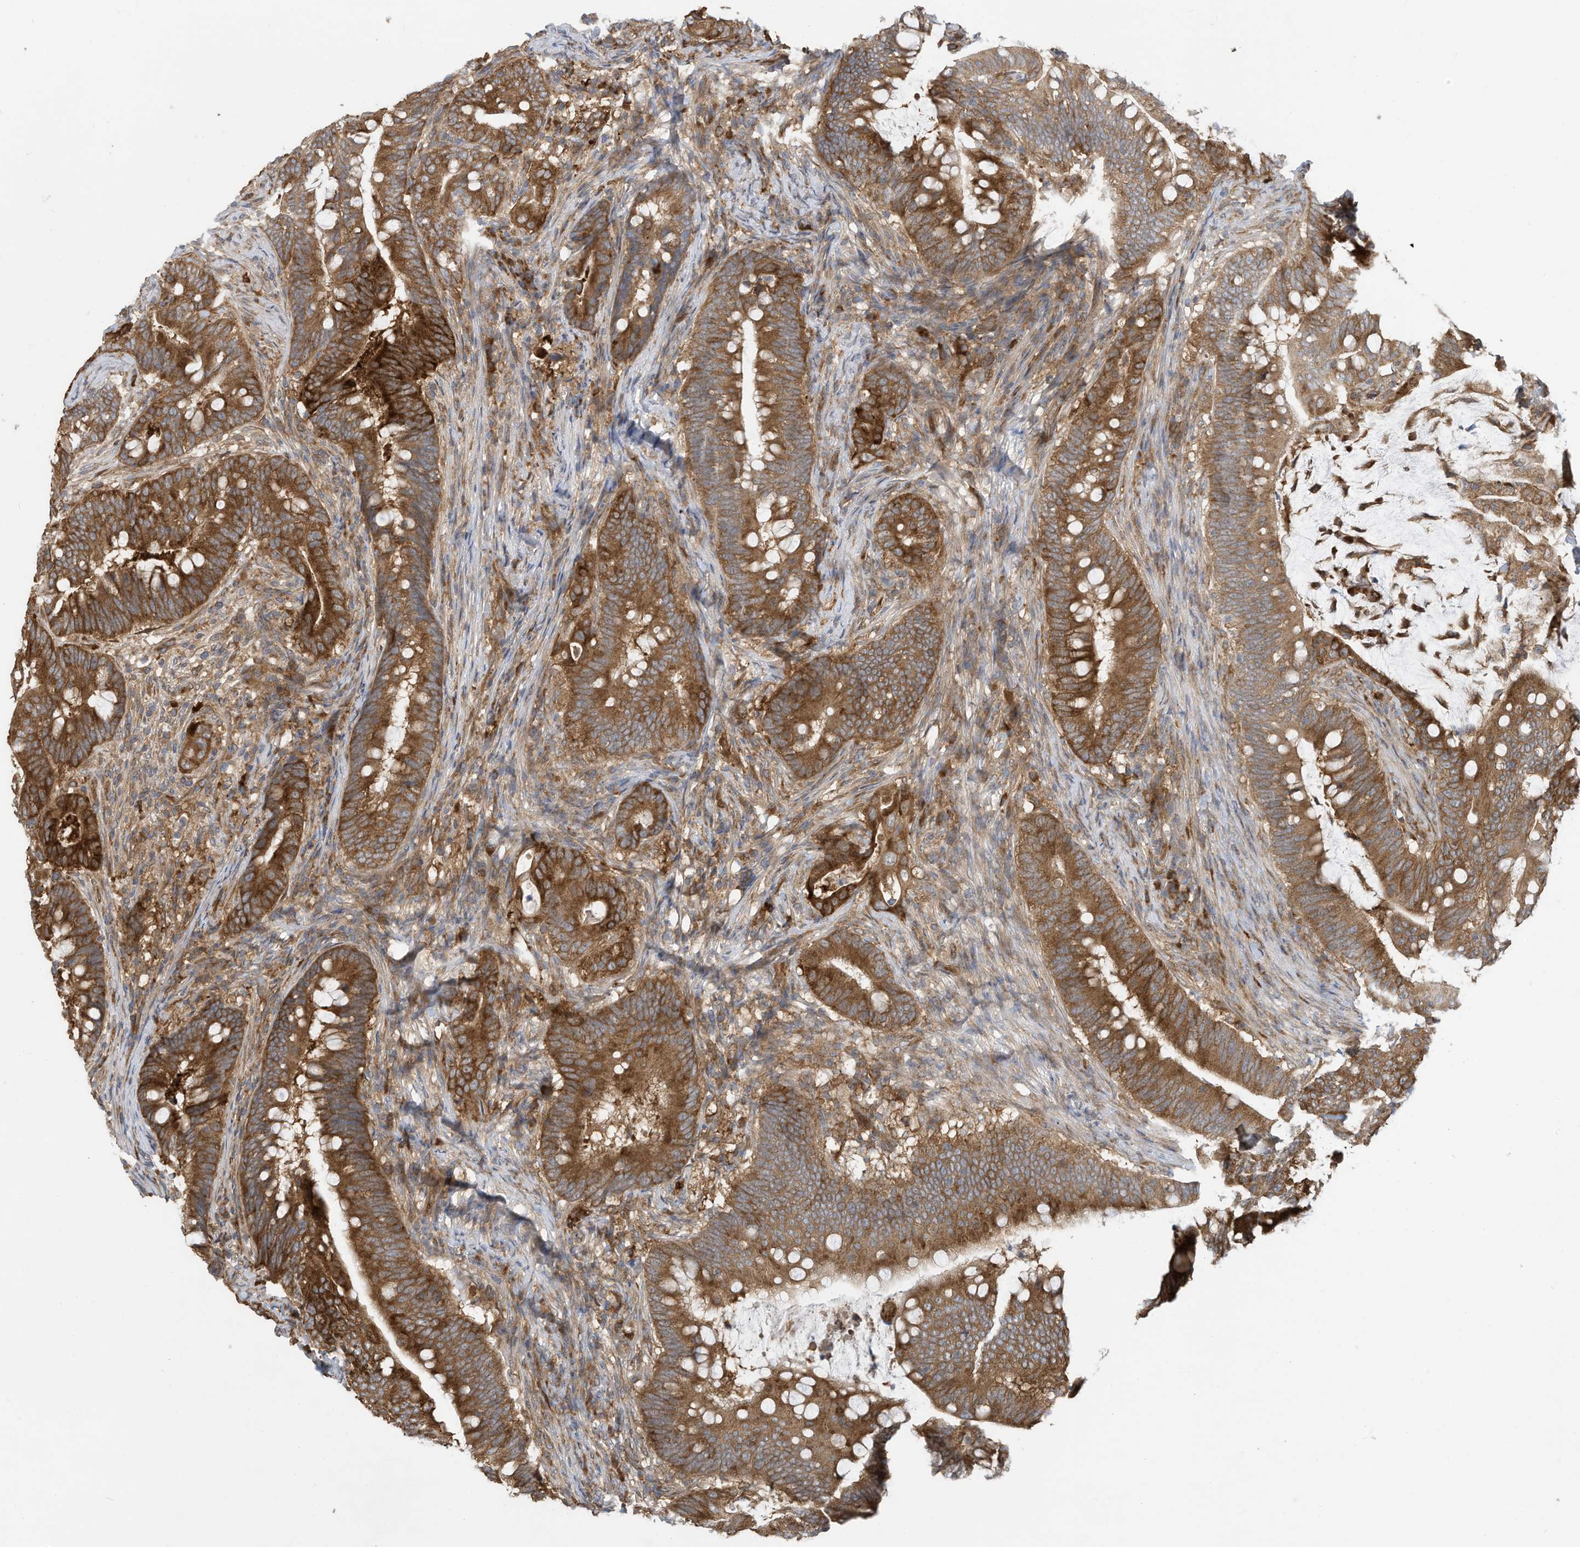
{"staining": {"intensity": "moderate", "quantity": ">75%", "location": "cytoplasmic/membranous"}, "tissue": "colorectal cancer", "cell_type": "Tumor cells", "image_type": "cancer", "snomed": [{"axis": "morphology", "description": "Adenocarcinoma, NOS"}, {"axis": "topography", "description": "Colon"}], "caption": "Approximately >75% of tumor cells in human colorectal adenocarcinoma display moderate cytoplasmic/membranous protein staining as visualized by brown immunohistochemical staining.", "gene": "USE1", "patient": {"sex": "female", "age": 66}}